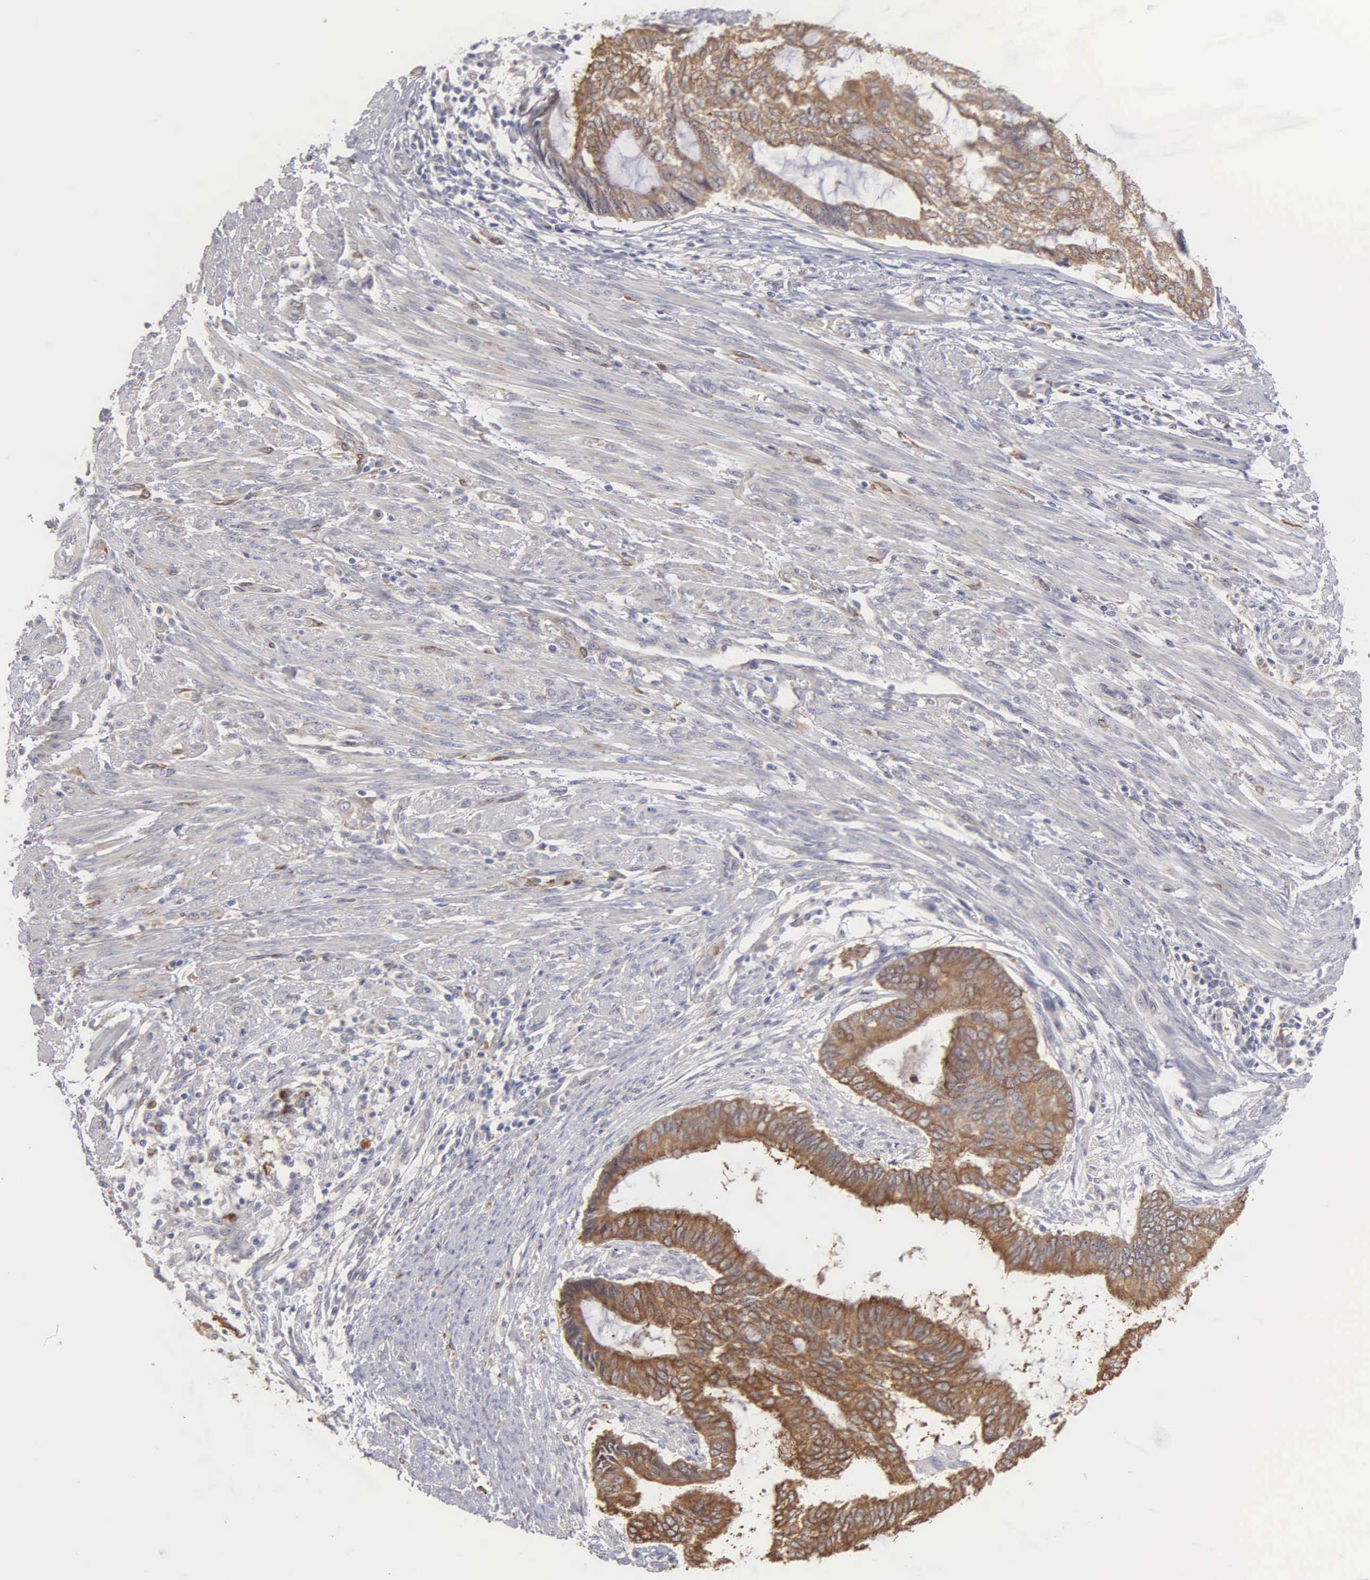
{"staining": {"intensity": "moderate", "quantity": "25%-75%", "location": "cytoplasmic/membranous"}, "tissue": "endometrial cancer", "cell_type": "Tumor cells", "image_type": "cancer", "snomed": [{"axis": "morphology", "description": "Adenocarcinoma, NOS"}, {"axis": "topography", "description": "Endometrium"}], "caption": "The immunohistochemical stain highlights moderate cytoplasmic/membranous positivity in tumor cells of endometrial cancer (adenocarcinoma) tissue.", "gene": "LIN52", "patient": {"sex": "female", "age": 63}}